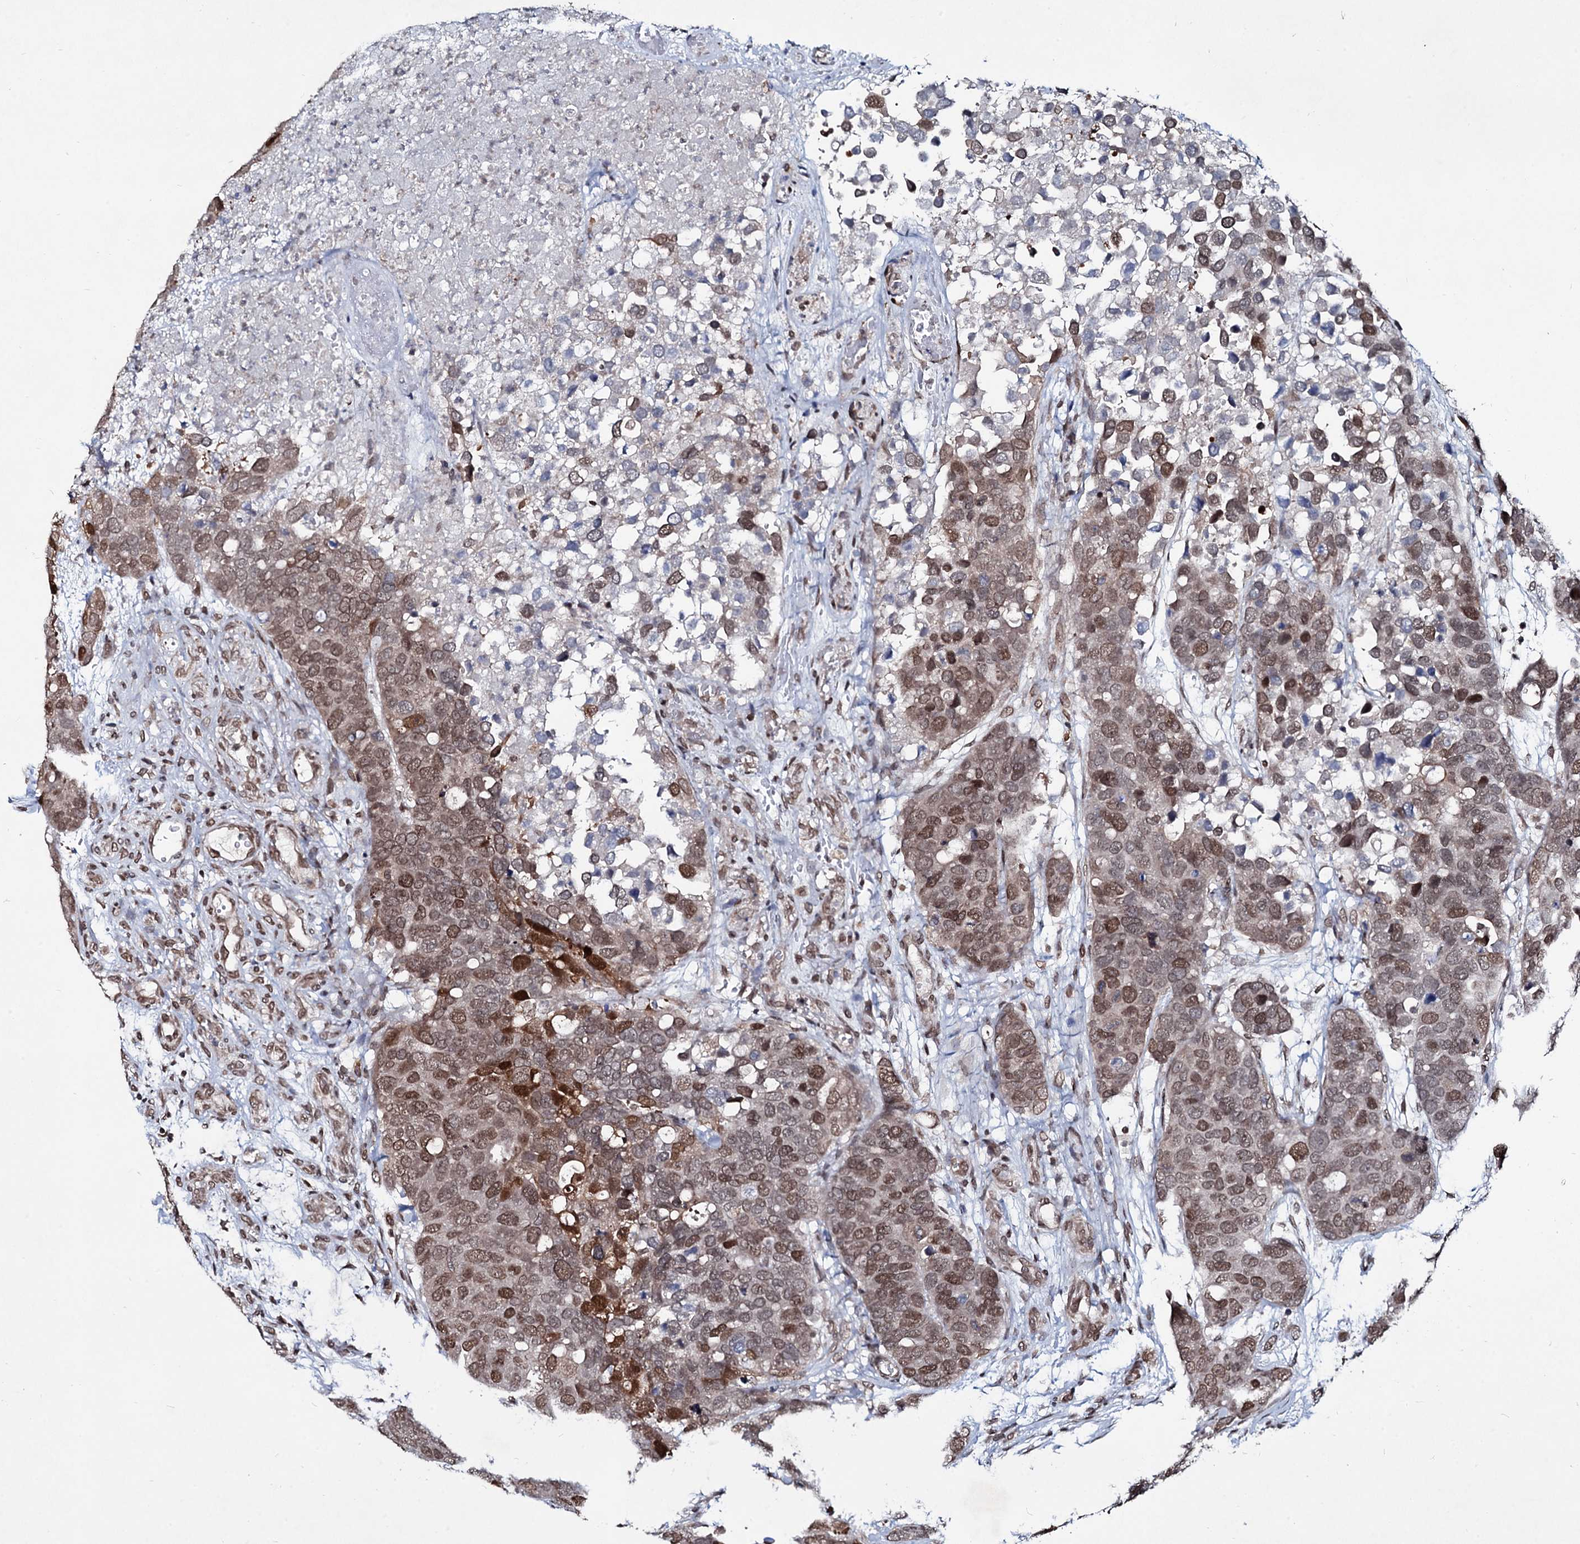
{"staining": {"intensity": "moderate", "quantity": ">75%", "location": "nuclear"}, "tissue": "breast cancer", "cell_type": "Tumor cells", "image_type": "cancer", "snomed": [{"axis": "morphology", "description": "Duct carcinoma"}, {"axis": "topography", "description": "Breast"}], "caption": "A brown stain shows moderate nuclear staining of a protein in infiltrating ductal carcinoma (breast) tumor cells.", "gene": "RNF6", "patient": {"sex": "female", "age": 83}}